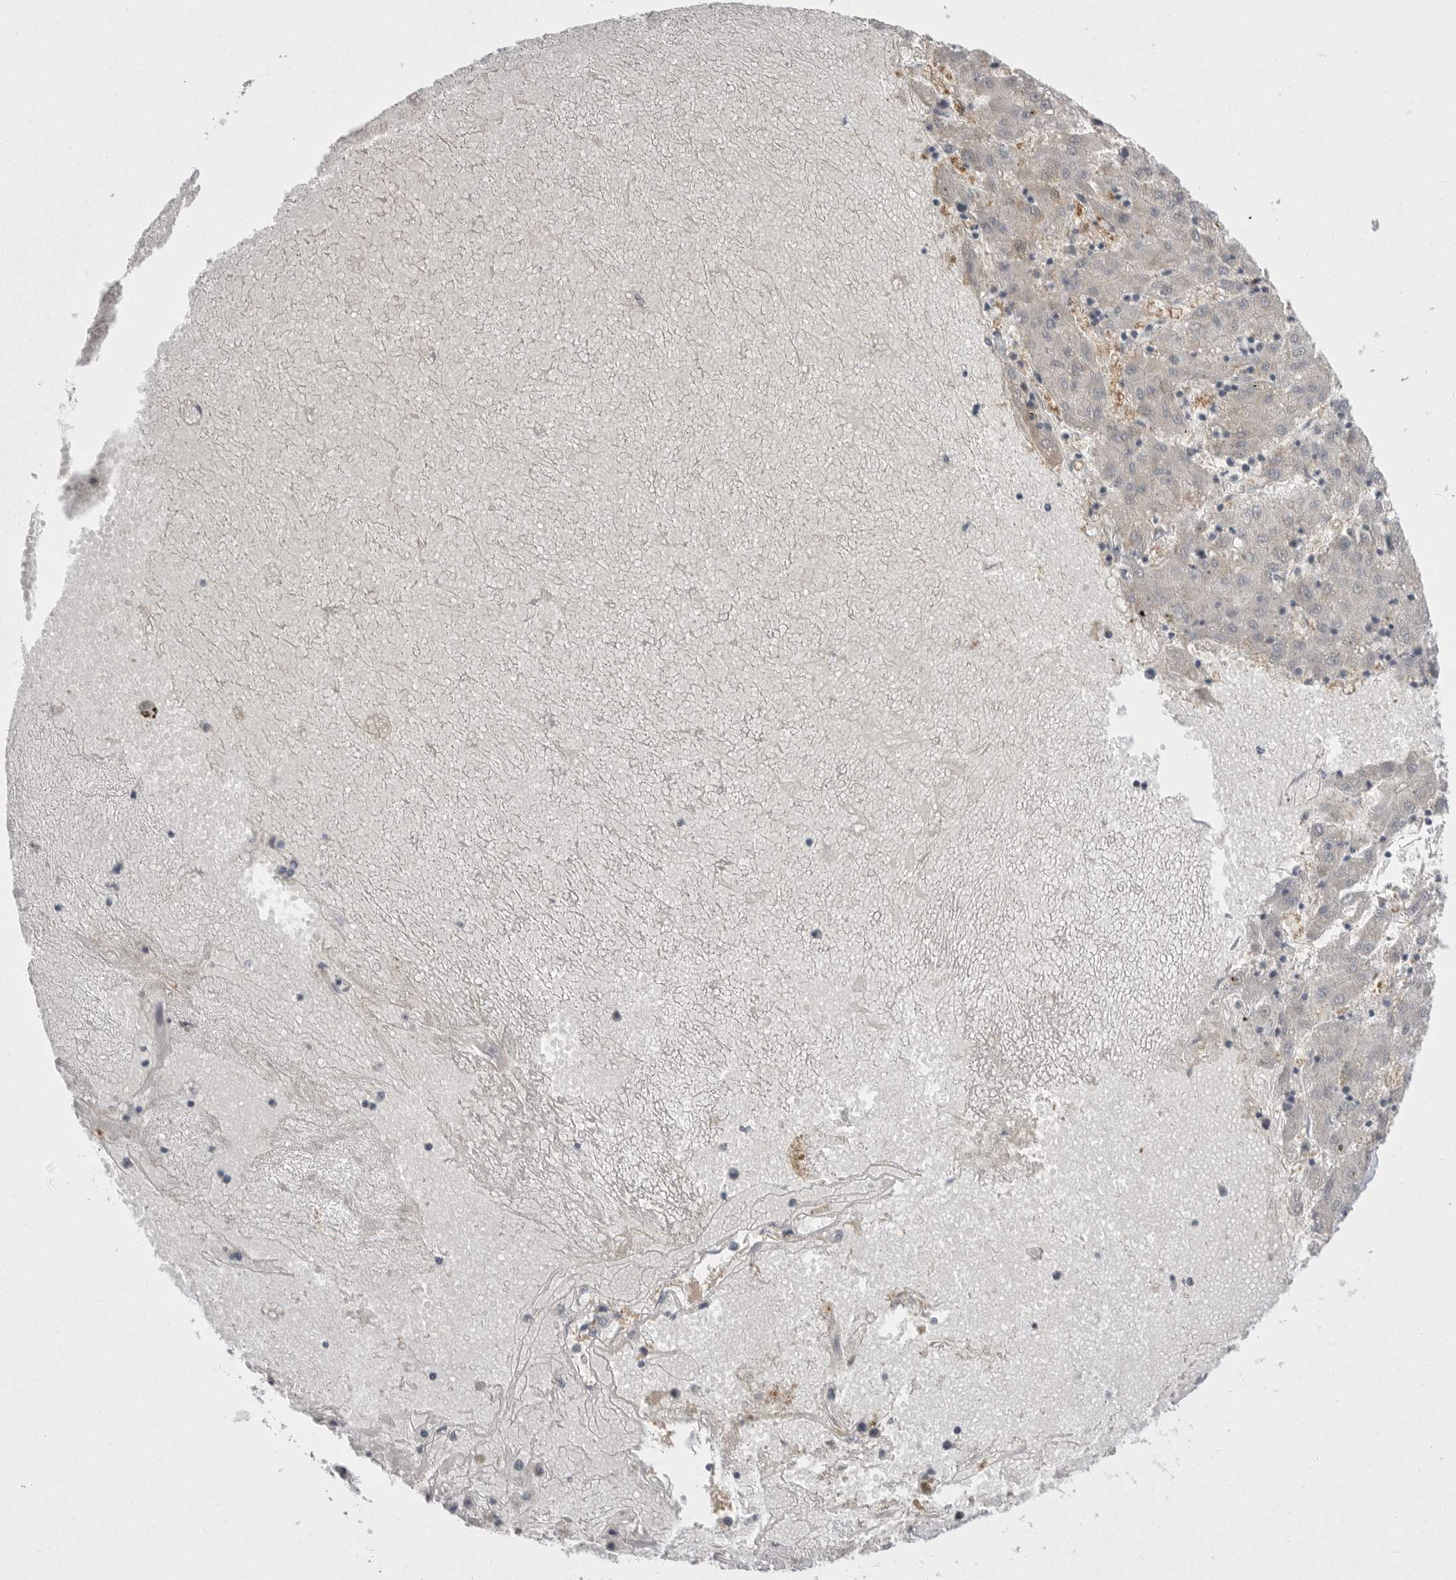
{"staining": {"intensity": "moderate", "quantity": "<25%", "location": "cytoplasmic/membranous"}, "tissue": "liver cancer", "cell_type": "Tumor cells", "image_type": "cancer", "snomed": [{"axis": "morphology", "description": "Carcinoma, Hepatocellular, NOS"}, {"axis": "topography", "description": "Liver"}], "caption": "Liver hepatocellular carcinoma stained with a protein marker demonstrates moderate staining in tumor cells.", "gene": "KYAT3", "patient": {"sex": "male", "age": 72}}